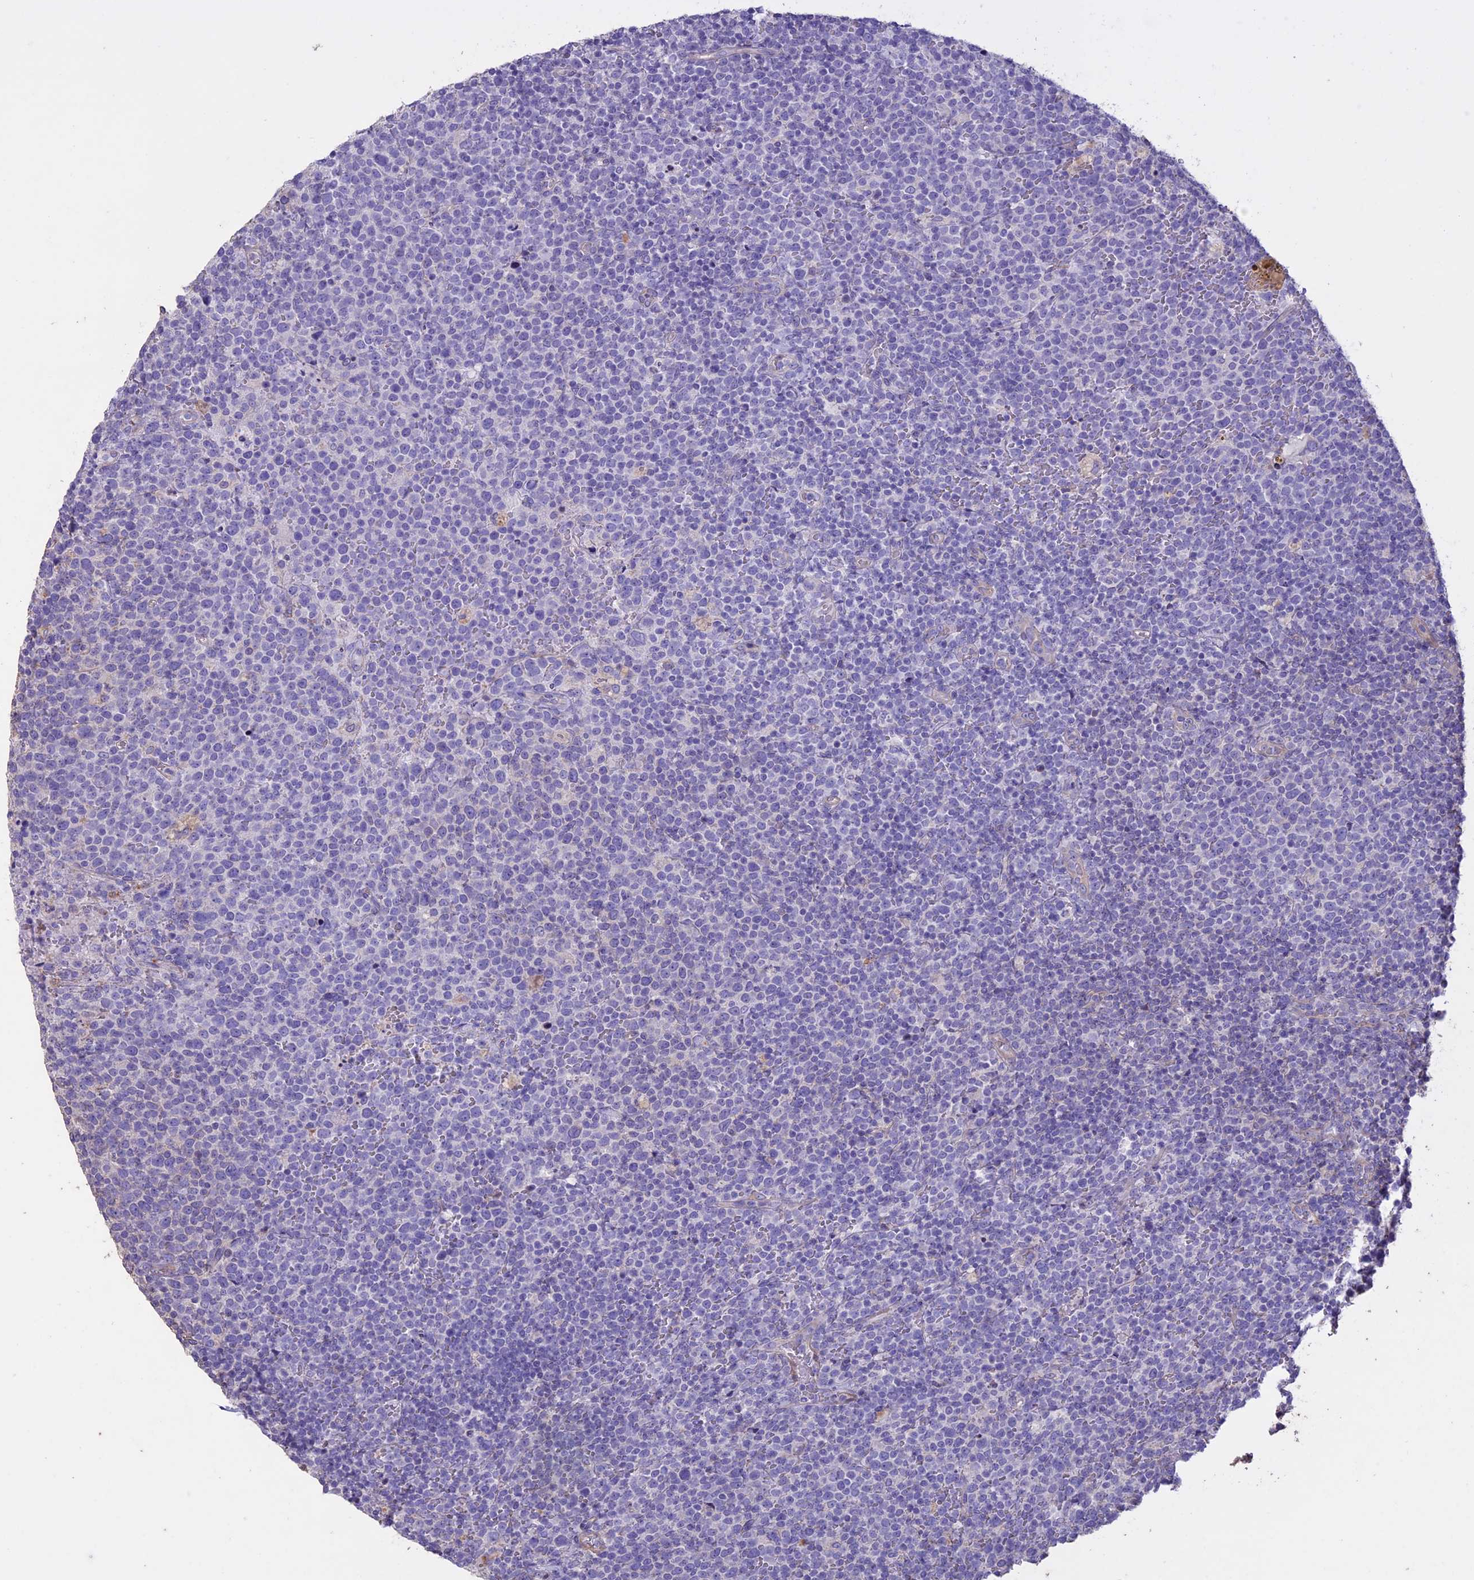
{"staining": {"intensity": "negative", "quantity": "none", "location": "none"}, "tissue": "lymphoma", "cell_type": "Tumor cells", "image_type": "cancer", "snomed": [{"axis": "morphology", "description": "Malignant lymphoma, non-Hodgkin's type, High grade"}, {"axis": "topography", "description": "Lymph node"}], "caption": "Micrograph shows no protein staining in tumor cells of lymphoma tissue.", "gene": "CCDC148", "patient": {"sex": "male", "age": 61}}